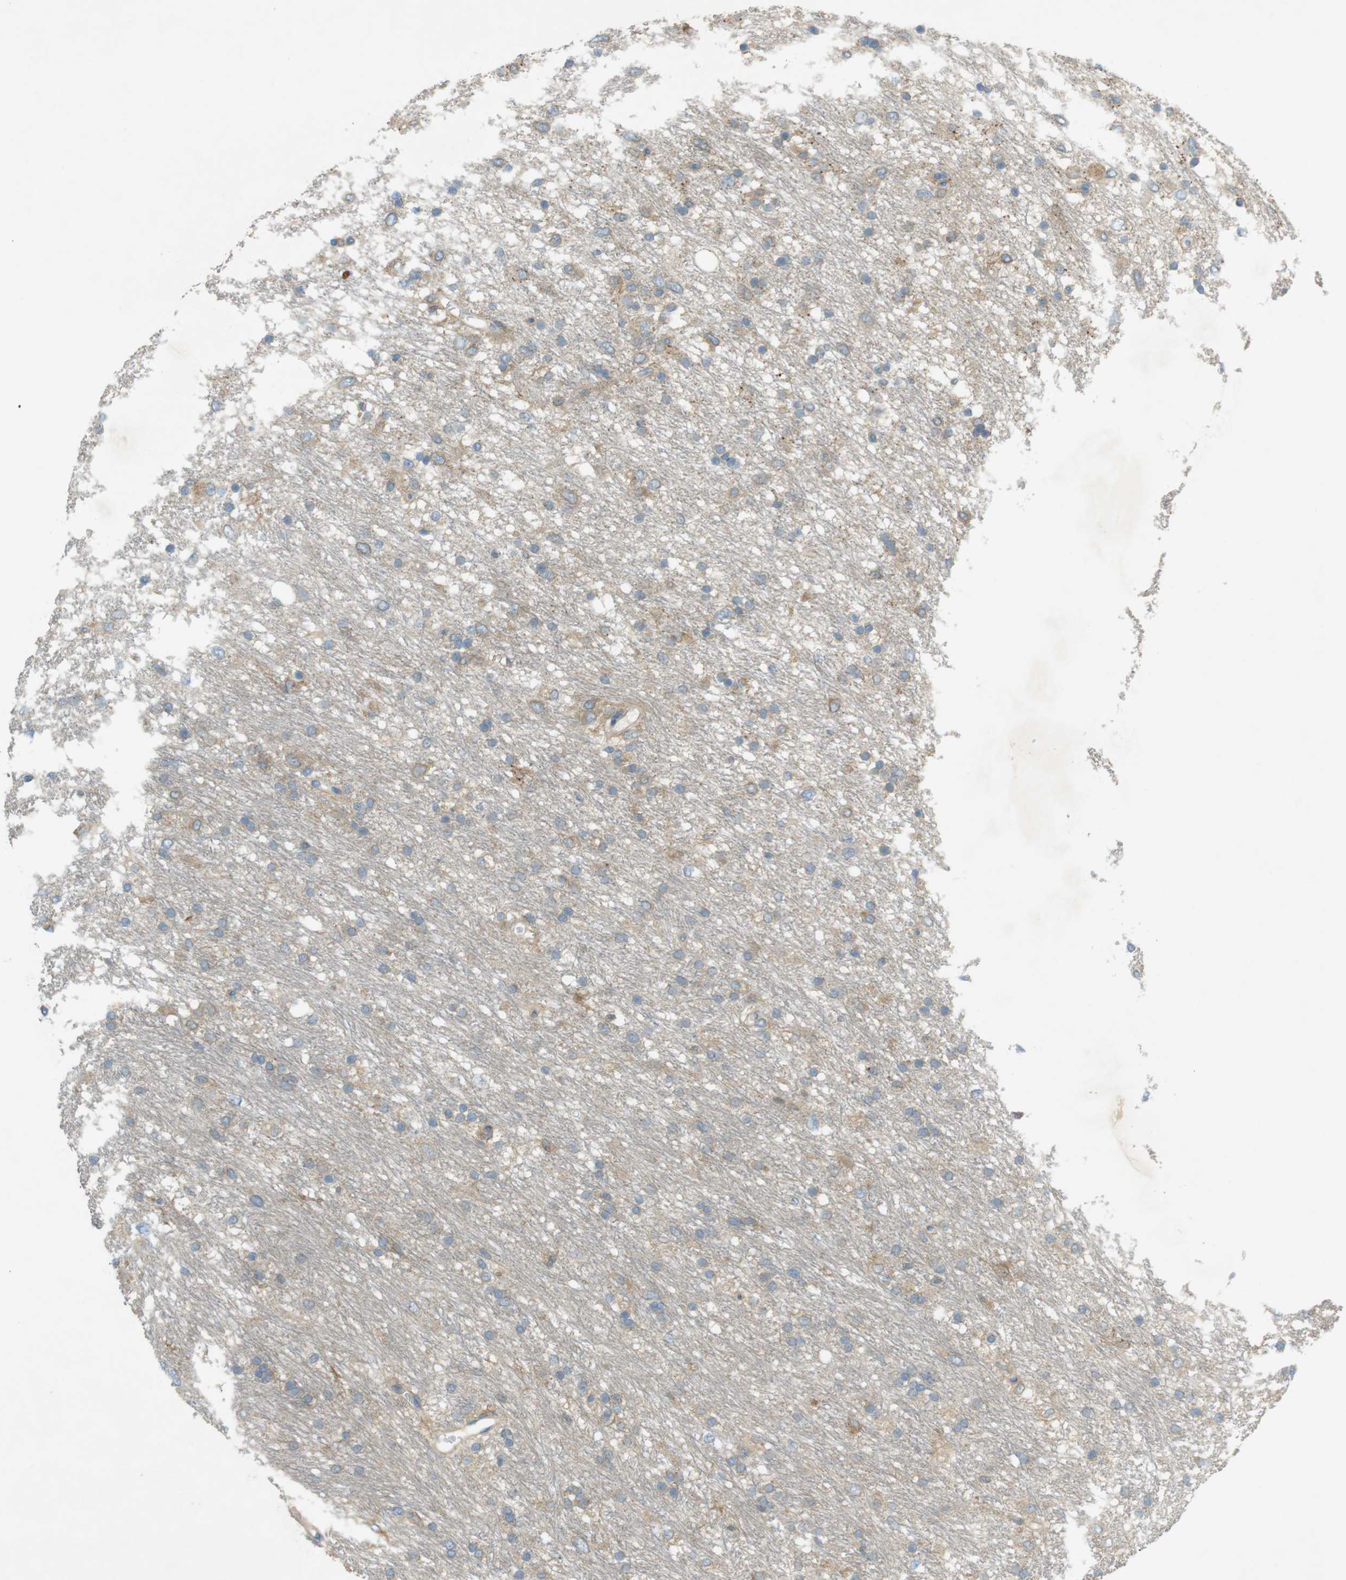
{"staining": {"intensity": "moderate", "quantity": "25%-75%", "location": "cytoplasmic/membranous"}, "tissue": "glioma", "cell_type": "Tumor cells", "image_type": "cancer", "snomed": [{"axis": "morphology", "description": "Glioma, malignant, Low grade"}, {"axis": "topography", "description": "Brain"}], "caption": "Protein expression analysis of glioma demonstrates moderate cytoplasmic/membranous staining in about 25%-75% of tumor cells.", "gene": "TMEM41B", "patient": {"sex": "male", "age": 77}}